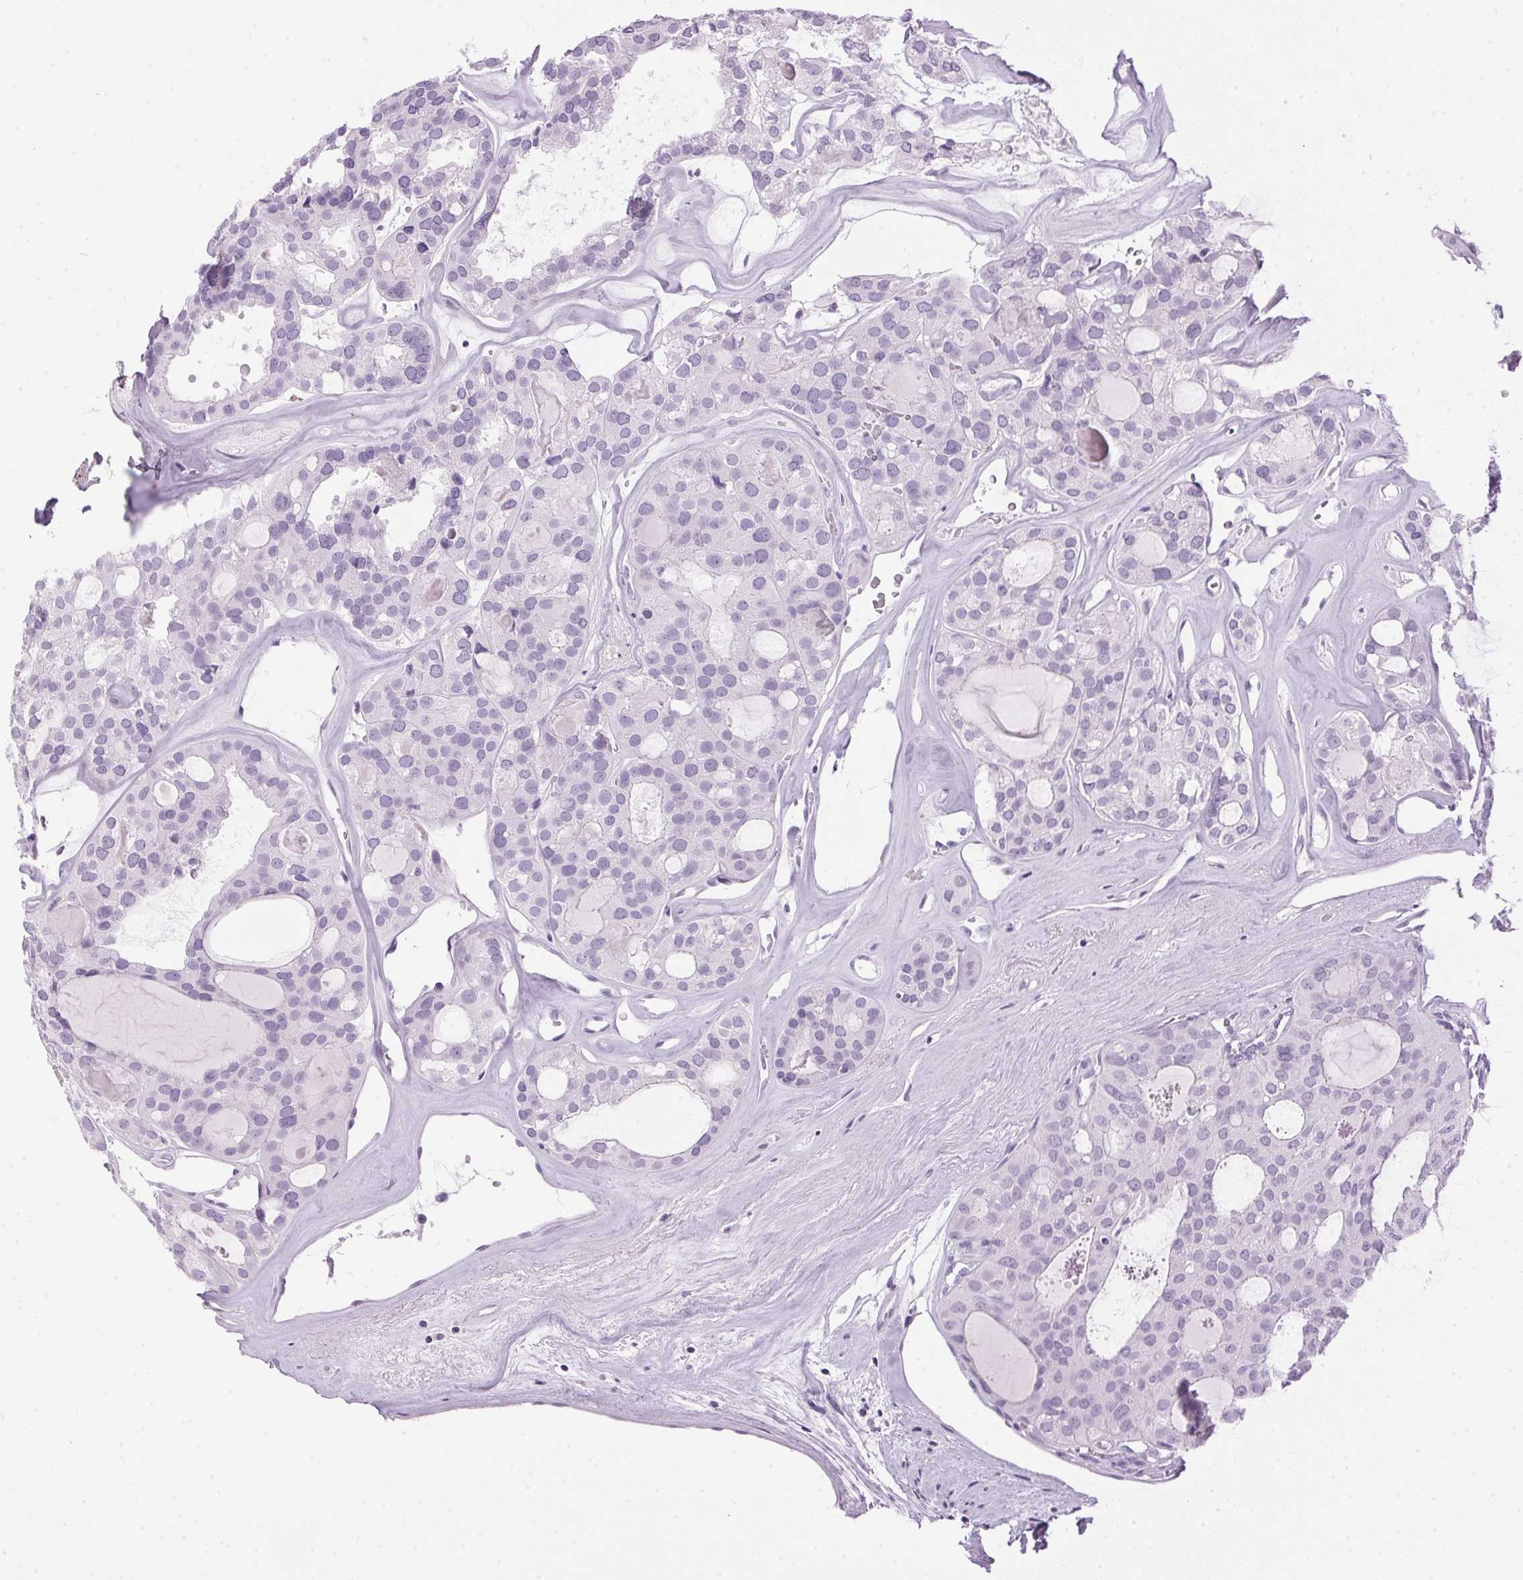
{"staining": {"intensity": "negative", "quantity": "none", "location": "none"}, "tissue": "thyroid cancer", "cell_type": "Tumor cells", "image_type": "cancer", "snomed": [{"axis": "morphology", "description": "Follicular adenoma carcinoma, NOS"}, {"axis": "topography", "description": "Thyroid gland"}], "caption": "Protein analysis of follicular adenoma carcinoma (thyroid) shows no significant positivity in tumor cells. Nuclei are stained in blue.", "gene": "SP7", "patient": {"sex": "male", "age": 75}}